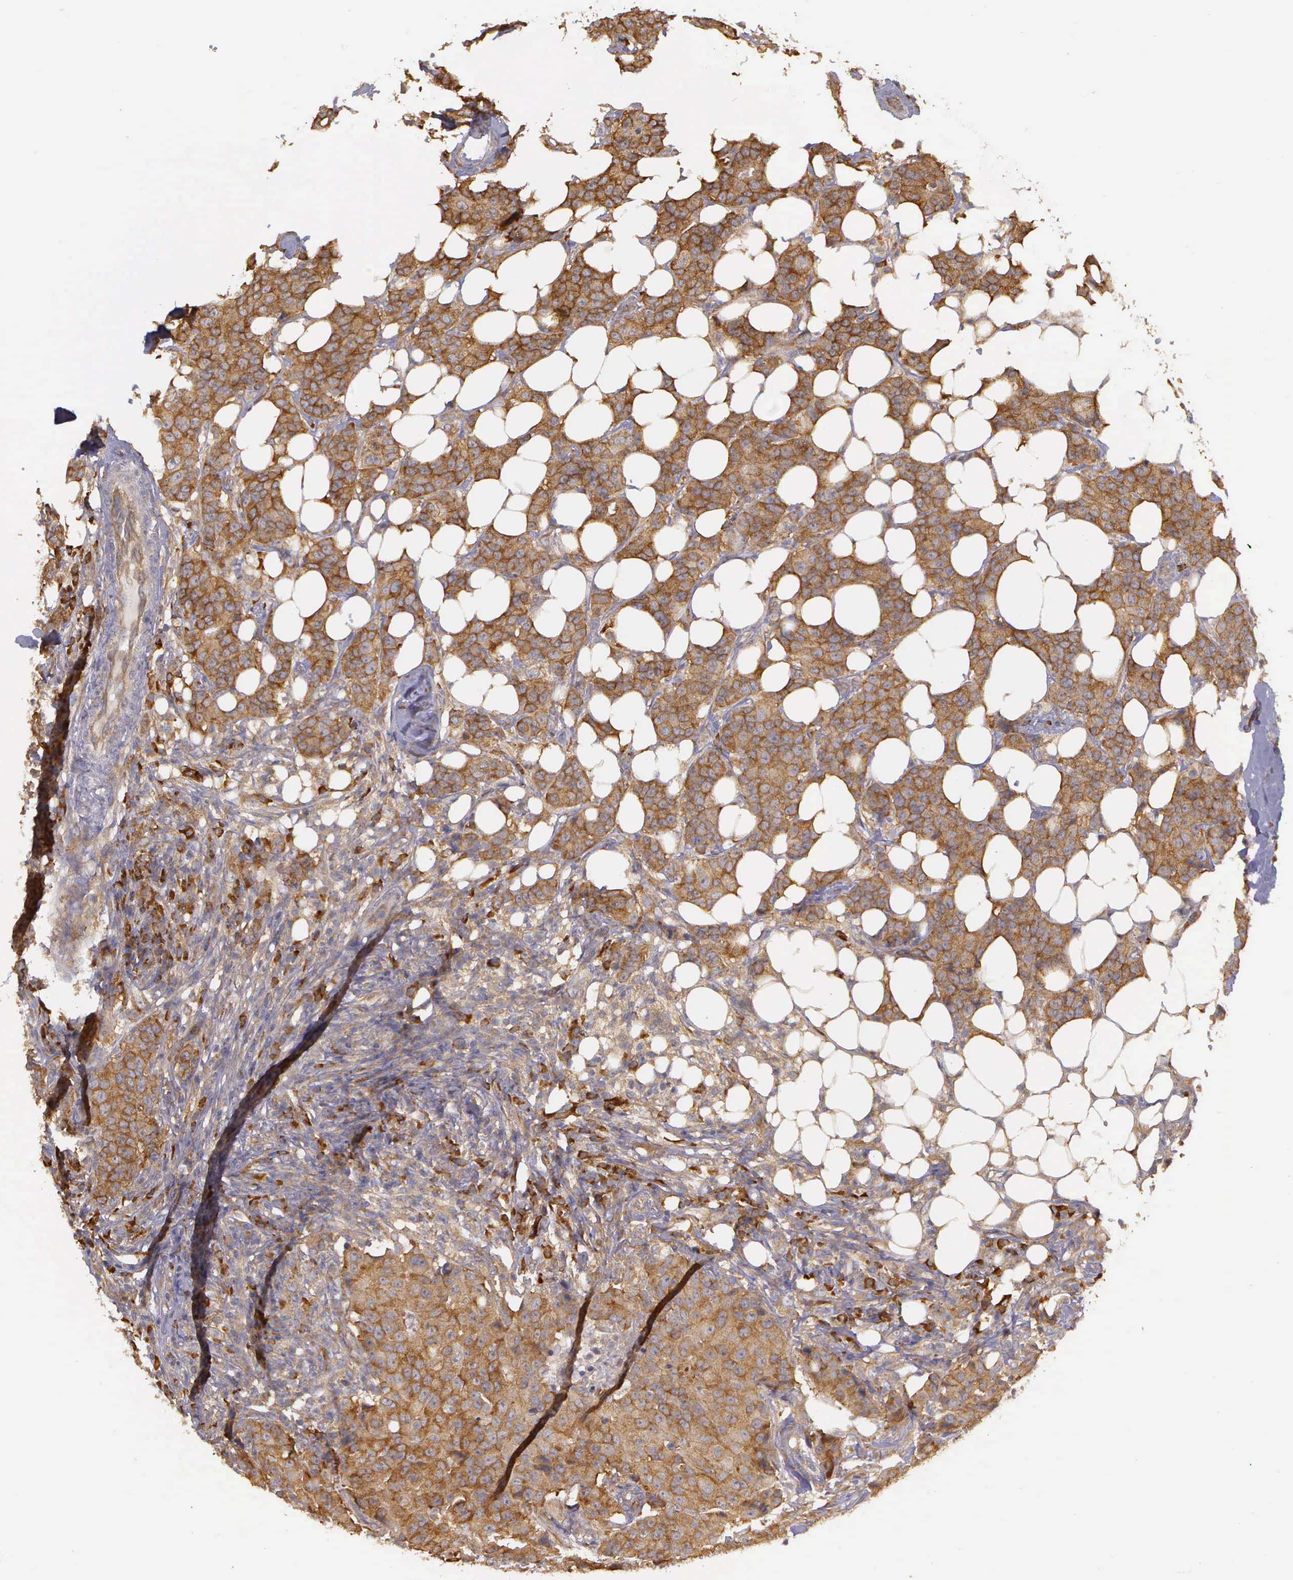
{"staining": {"intensity": "strong", "quantity": ">75%", "location": "cytoplasmic/membranous"}, "tissue": "breast cancer", "cell_type": "Tumor cells", "image_type": "cancer", "snomed": [{"axis": "morphology", "description": "Duct carcinoma"}, {"axis": "topography", "description": "Breast"}], "caption": "Brown immunohistochemical staining in intraductal carcinoma (breast) reveals strong cytoplasmic/membranous staining in about >75% of tumor cells. Nuclei are stained in blue.", "gene": "EIF5", "patient": {"sex": "female", "age": 40}}